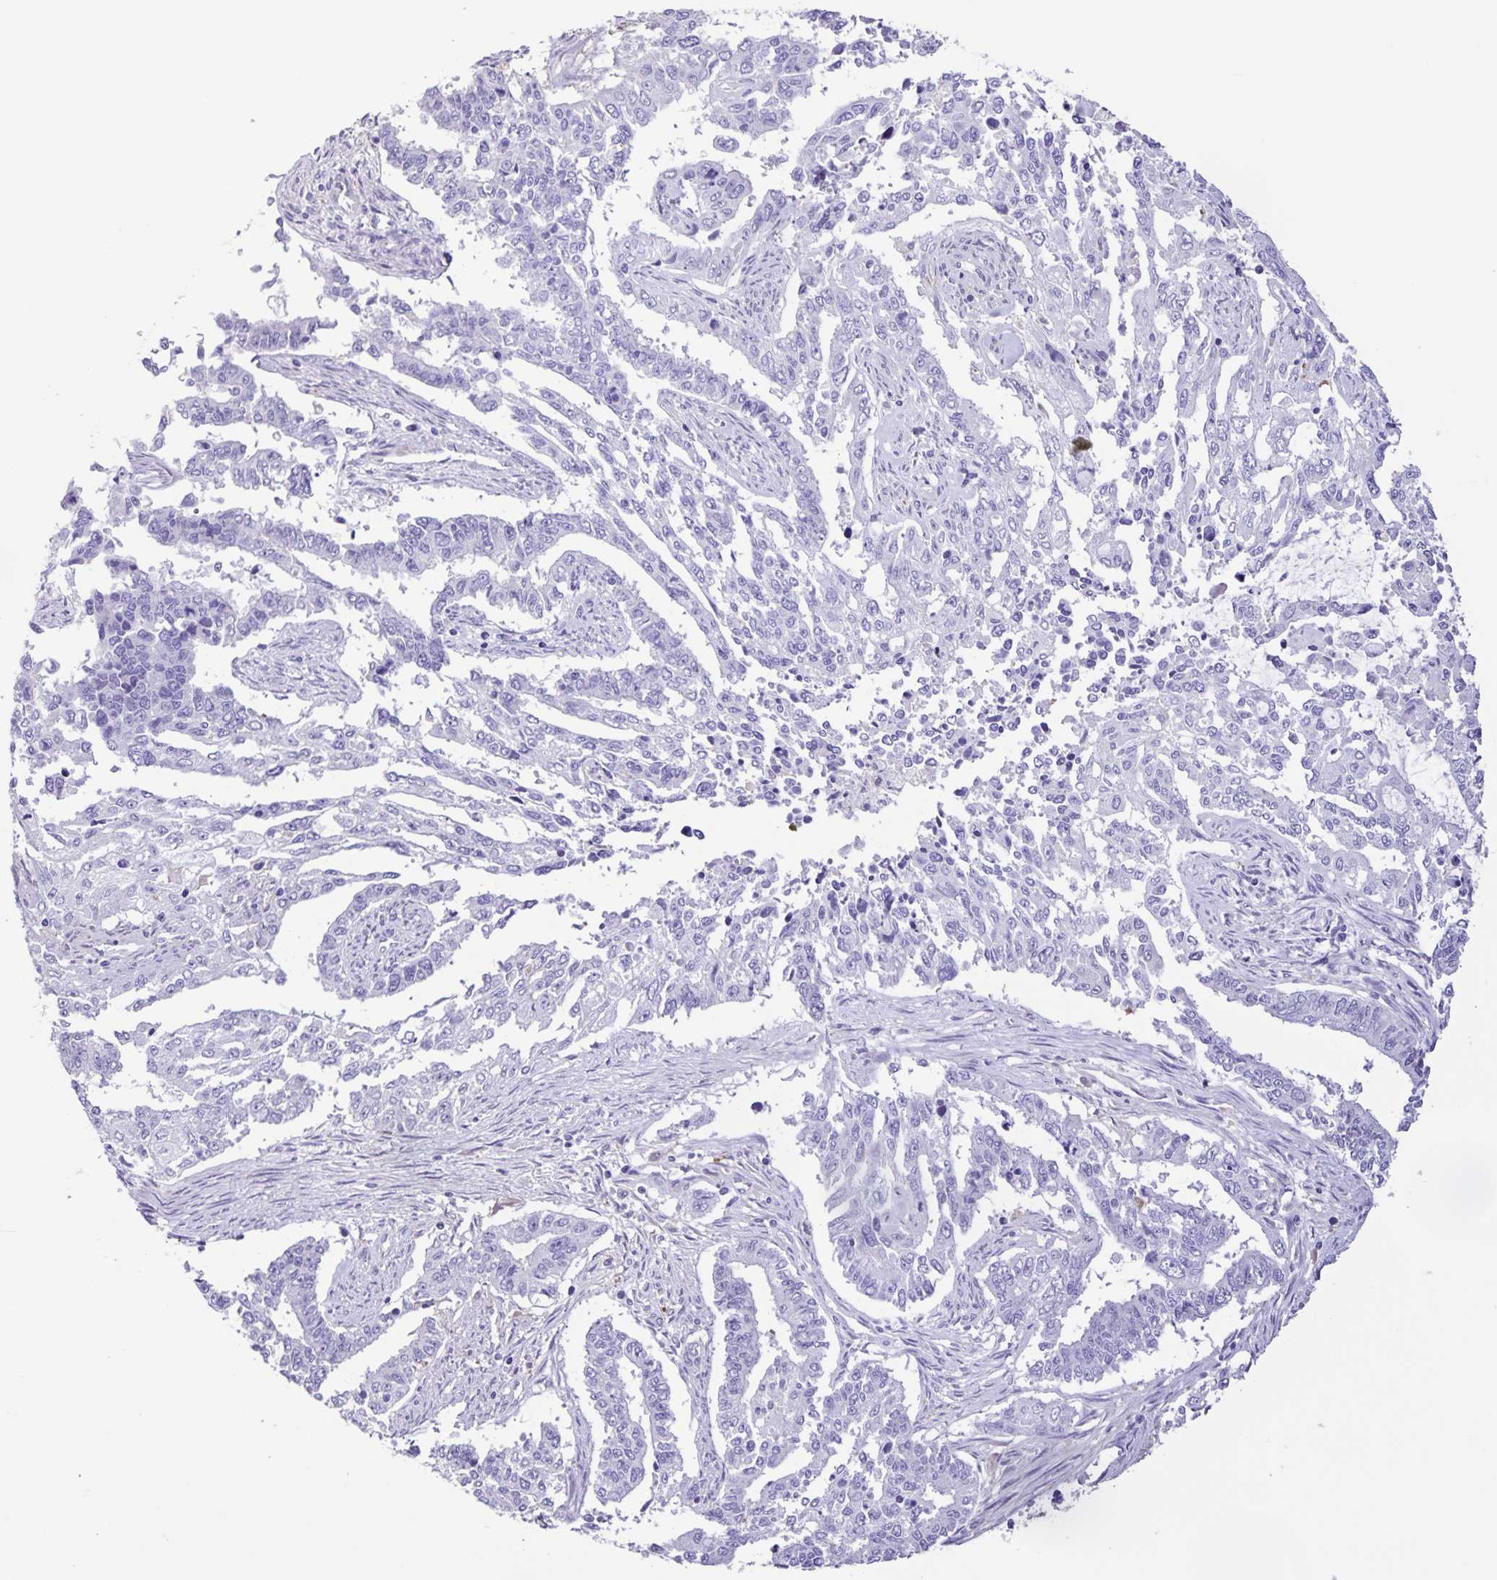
{"staining": {"intensity": "negative", "quantity": "none", "location": "none"}, "tissue": "endometrial cancer", "cell_type": "Tumor cells", "image_type": "cancer", "snomed": [{"axis": "morphology", "description": "Adenocarcinoma, NOS"}, {"axis": "topography", "description": "Uterus"}], "caption": "Tumor cells show no significant staining in endometrial adenocarcinoma.", "gene": "BOLL", "patient": {"sex": "female", "age": 59}}